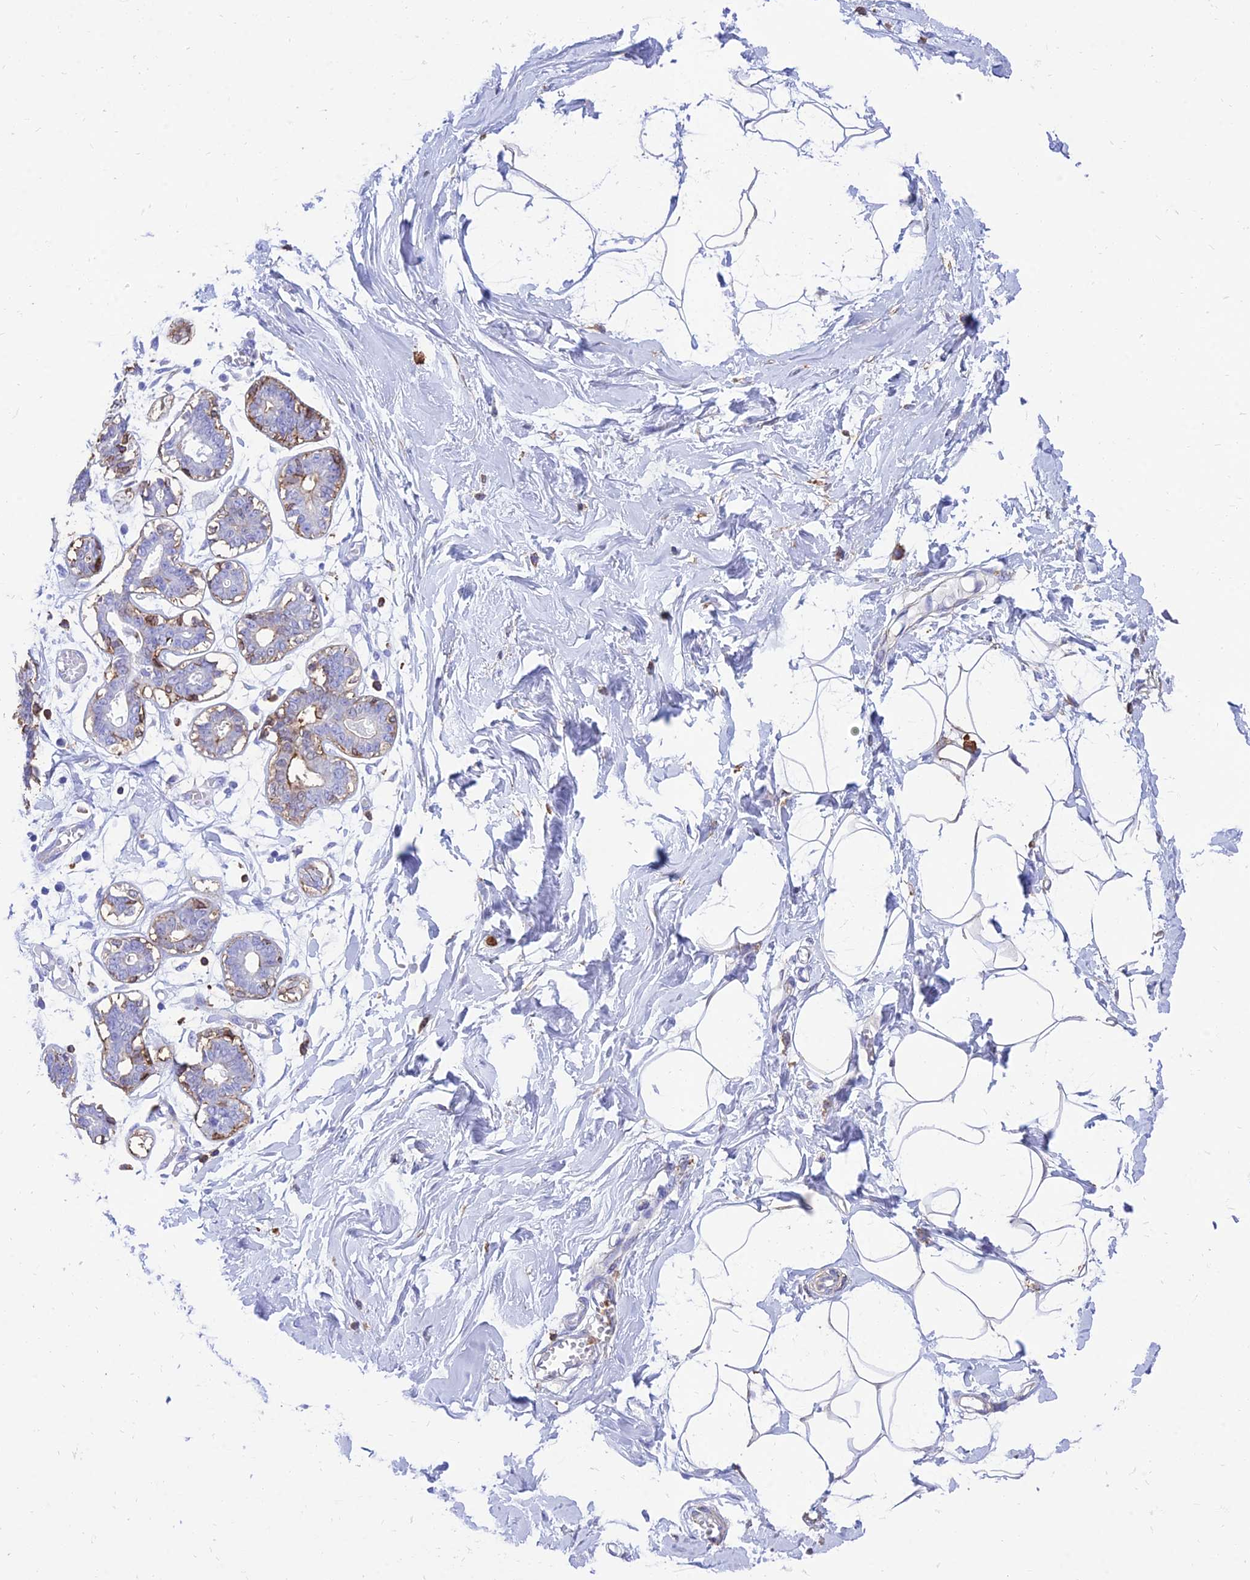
{"staining": {"intensity": "negative", "quantity": "none", "location": "none"}, "tissue": "breast", "cell_type": "Adipocytes", "image_type": "normal", "snomed": [{"axis": "morphology", "description": "Normal tissue, NOS"}, {"axis": "topography", "description": "Breast"}], "caption": "Immunohistochemical staining of normal human breast demonstrates no significant positivity in adipocytes. (Immunohistochemistry, brightfield microscopy, high magnification).", "gene": "SREK1IP1", "patient": {"sex": "female", "age": 27}}